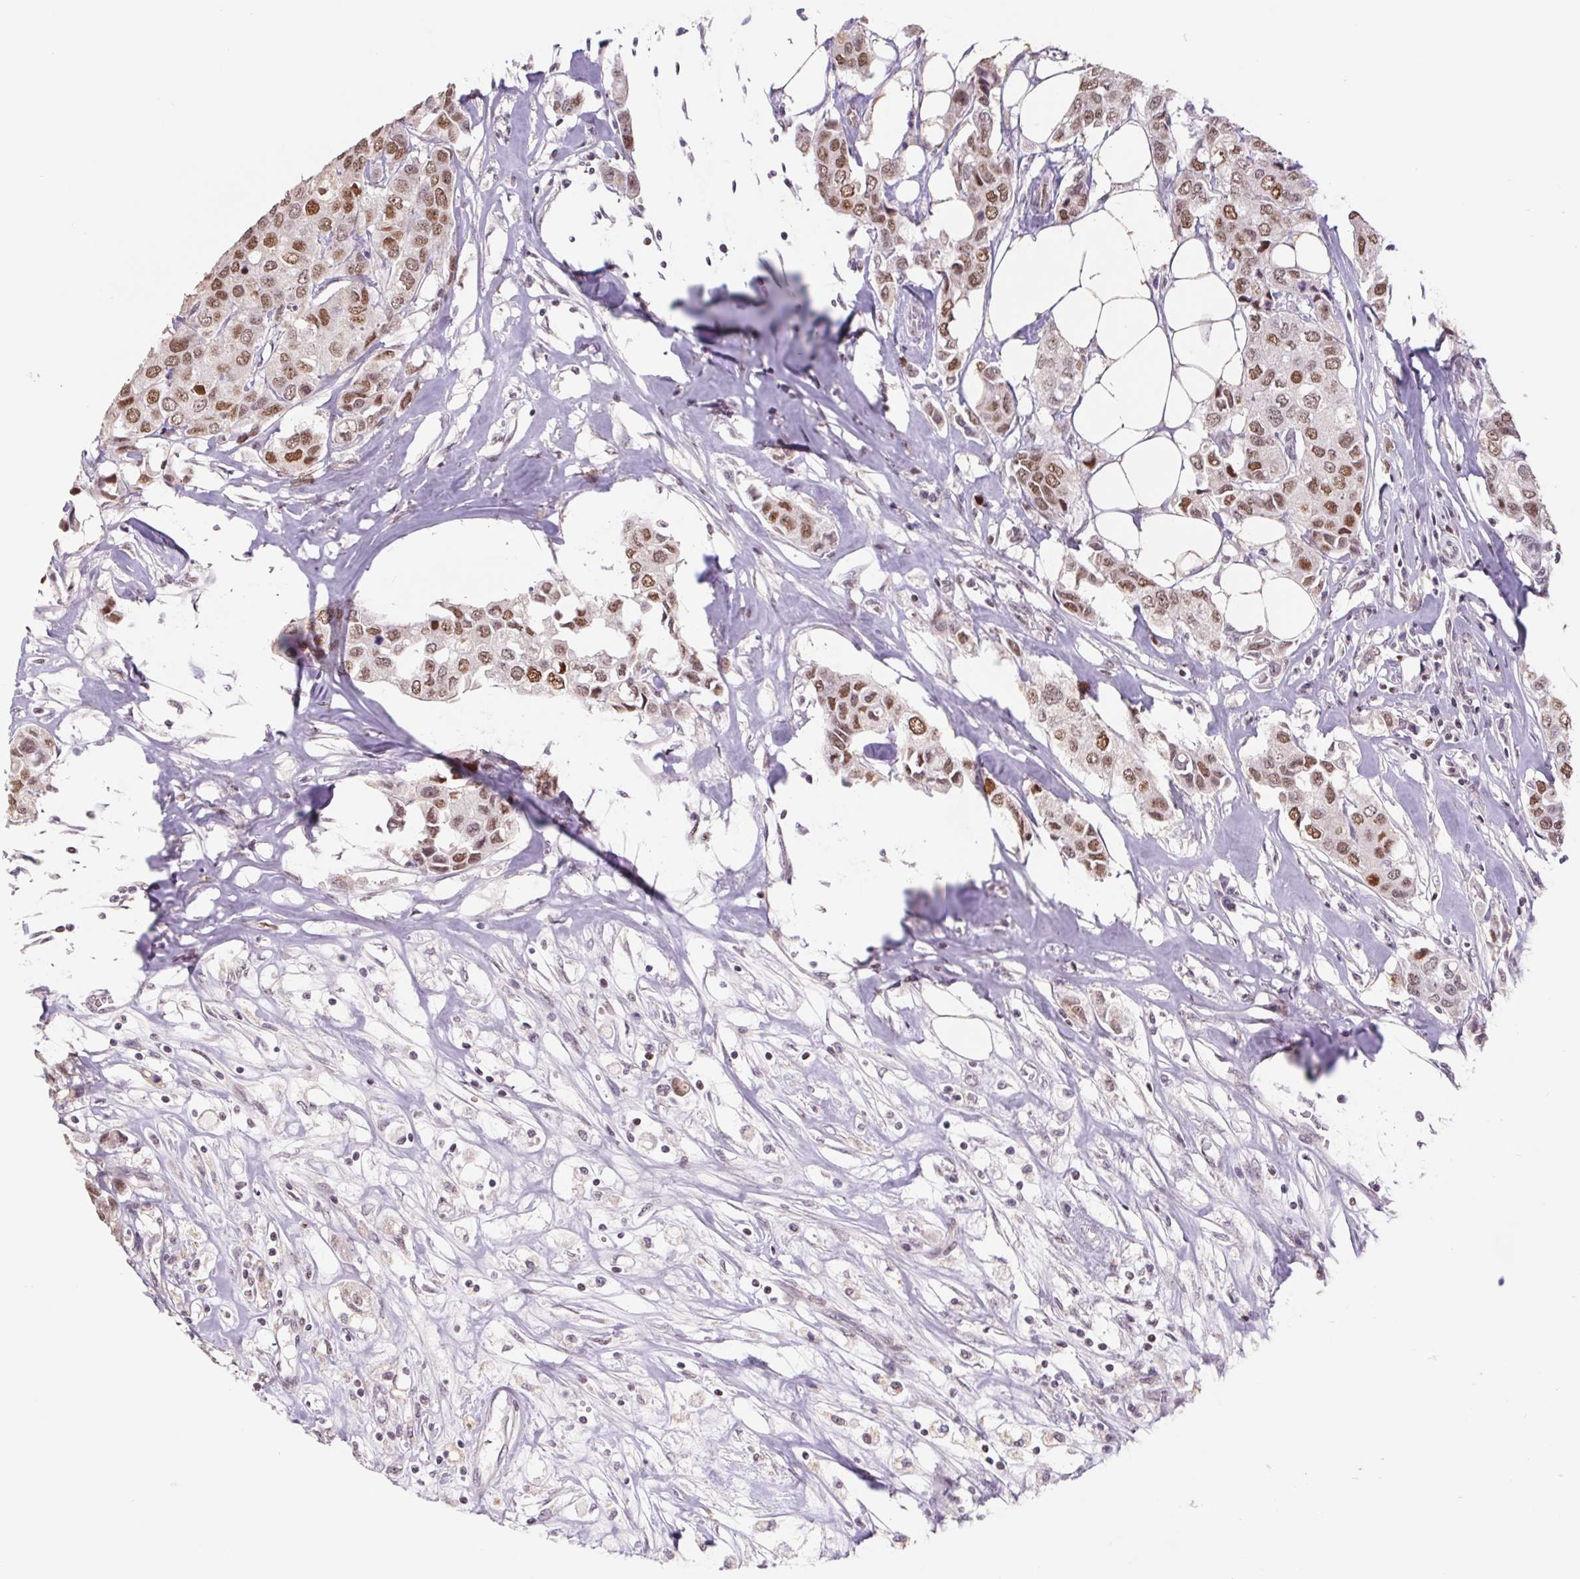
{"staining": {"intensity": "strong", "quantity": ">75%", "location": "nuclear"}, "tissue": "breast cancer", "cell_type": "Tumor cells", "image_type": "cancer", "snomed": [{"axis": "morphology", "description": "Duct carcinoma"}, {"axis": "topography", "description": "Breast"}], "caption": "A brown stain shows strong nuclear staining of a protein in human intraductal carcinoma (breast) tumor cells. (Stains: DAB (3,3'-diaminobenzidine) in brown, nuclei in blue, Microscopy: brightfield microscopy at high magnification).", "gene": "TRERF1", "patient": {"sex": "female", "age": 80}}